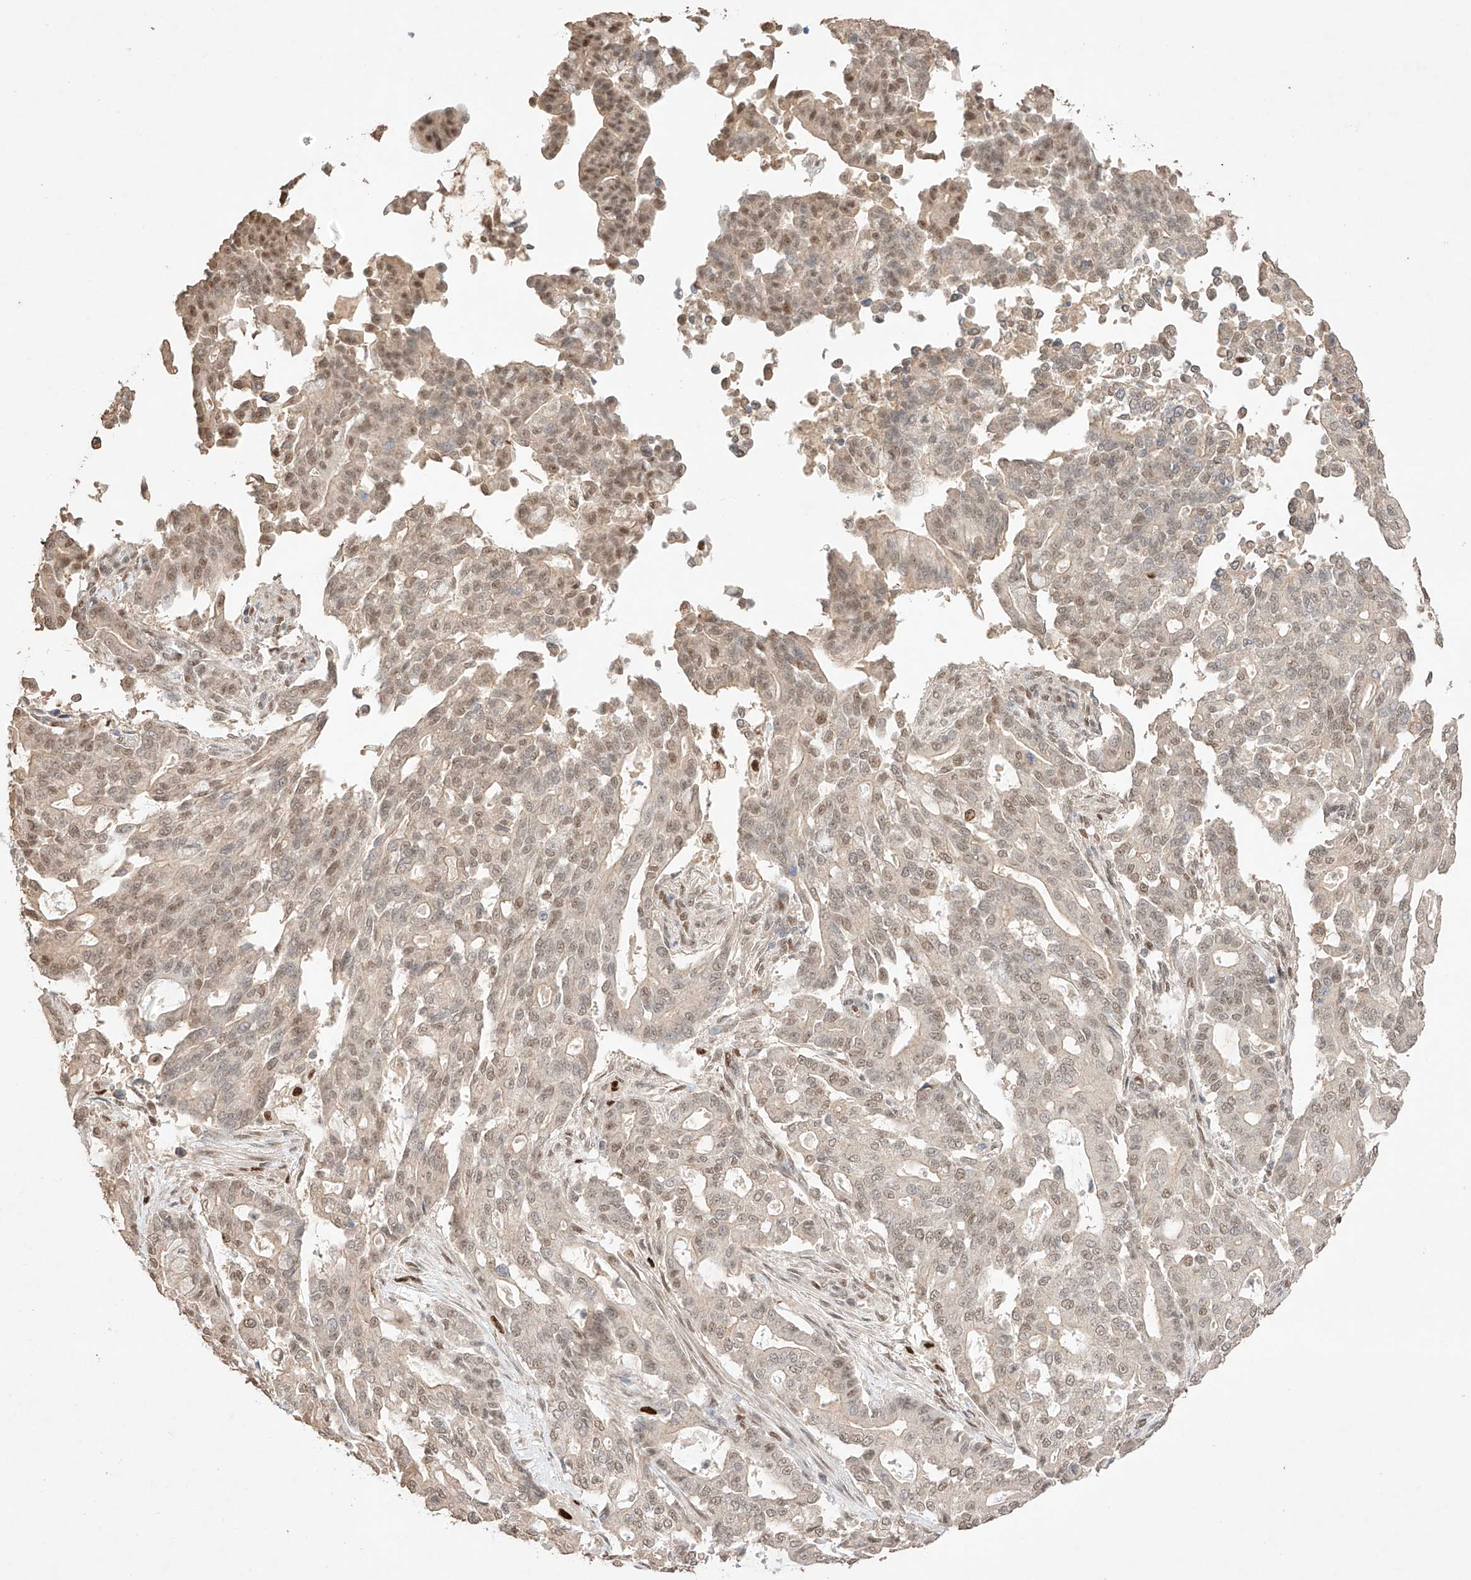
{"staining": {"intensity": "weak", "quantity": ">75%", "location": "nuclear"}, "tissue": "pancreatic cancer", "cell_type": "Tumor cells", "image_type": "cancer", "snomed": [{"axis": "morphology", "description": "Adenocarcinoma, NOS"}, {"axis": "topography", "description": "Pancreas"}], "caption": "Pancreatic cancer (adenocarcinoma) was stained to show a protein in brown. There is low levels of weak nuclear expression in approximately >75% of tumor cells.", "gene": "APIP", "patient": {"sex": "male", "age": 63}}